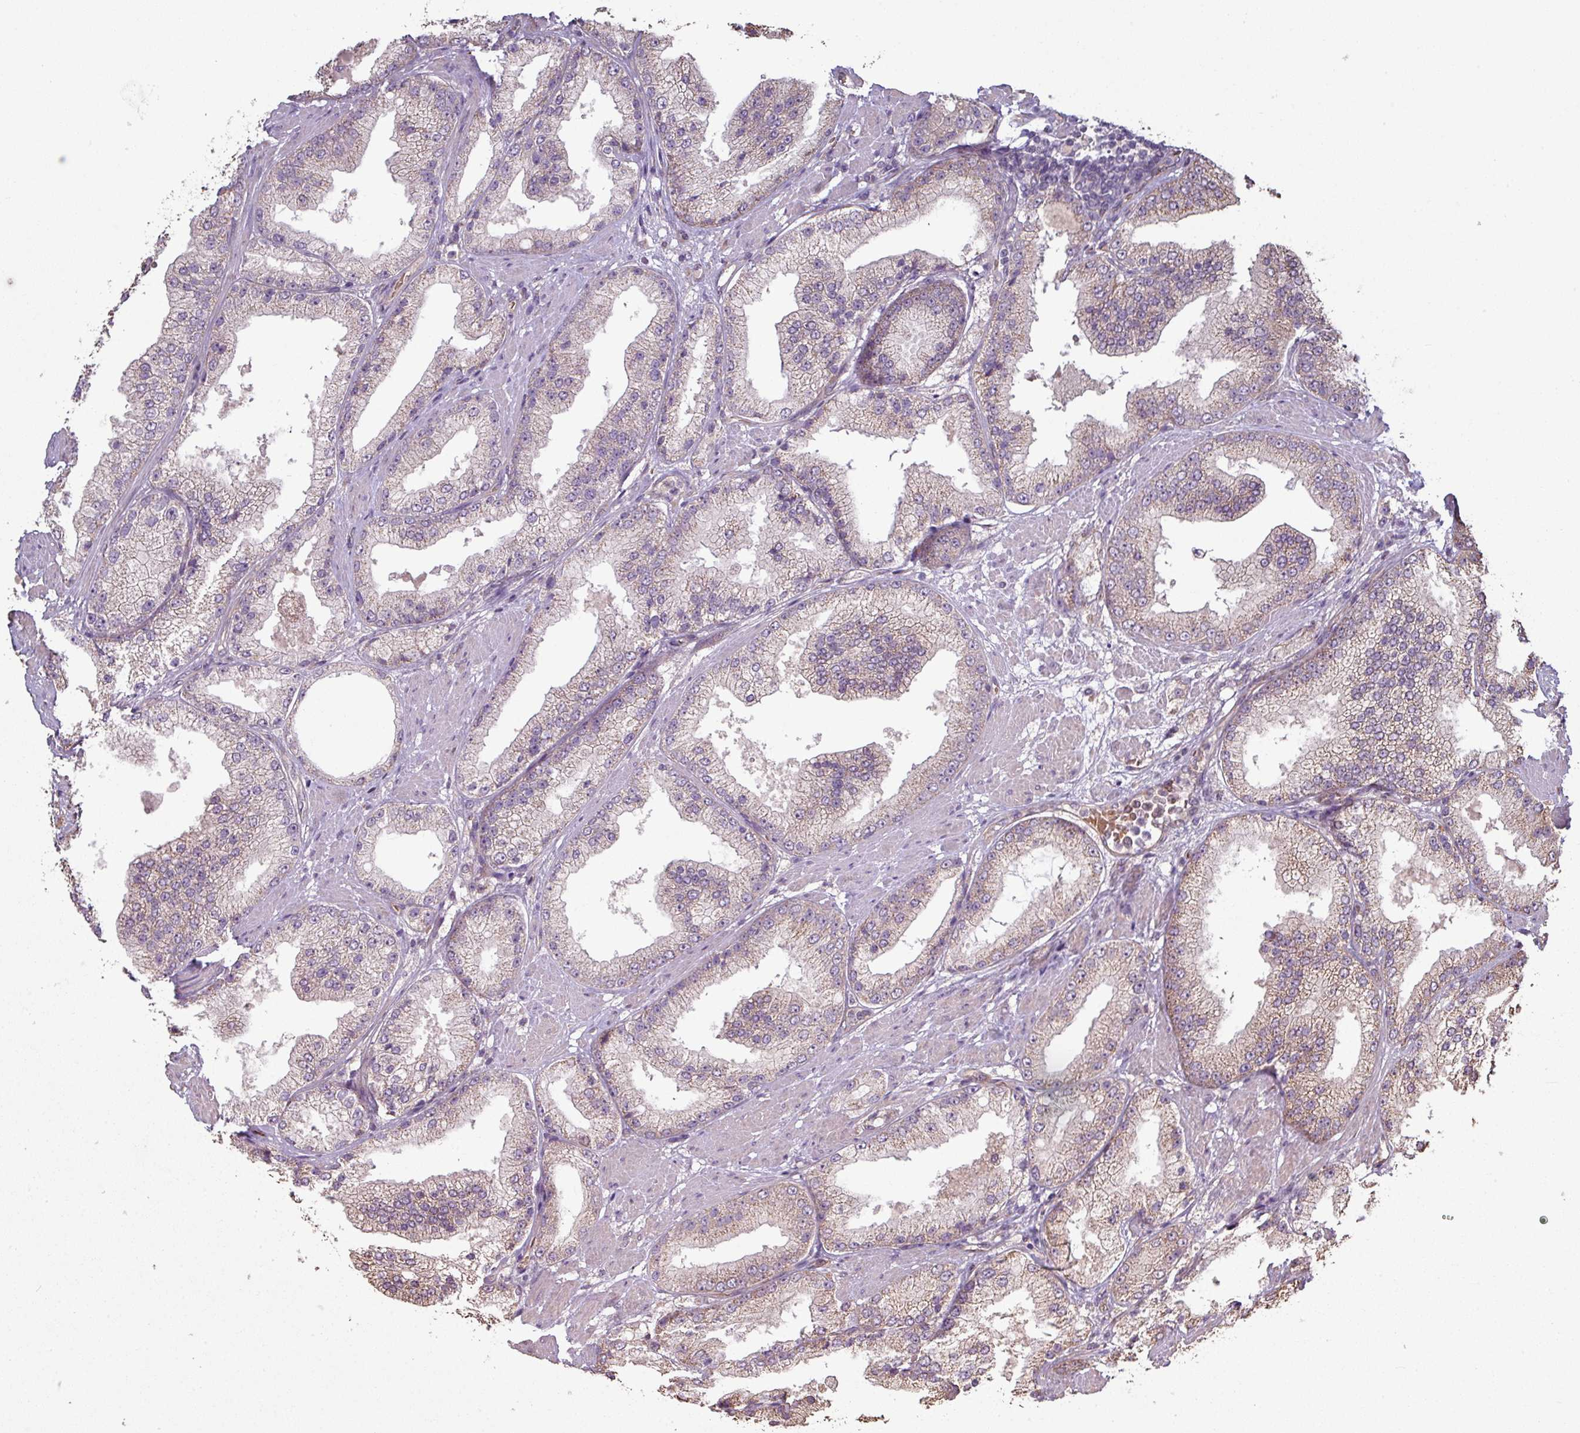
{"staining": {"intensity": "weak", "quantity": "<25%", "location": "cytoplasmic/membranous"}, "tissue": "prostate cancer", "cell_type": "Tumor cells", "image_type": "cancer", "snomed": [{"axis": "morphology", "description": "Adenocarcinoma, Low grade"}, {"axis": "topography", "description": "Prostate"}], "caption": "High power microscopy histopathology image of an immunohistochemistry histopathology image of prostate low-grade adenocarcinoma, revealing no significant staining in tumor cells.", "gene": "NHSL2", "patient": {"sex": "male", "age": 67}}